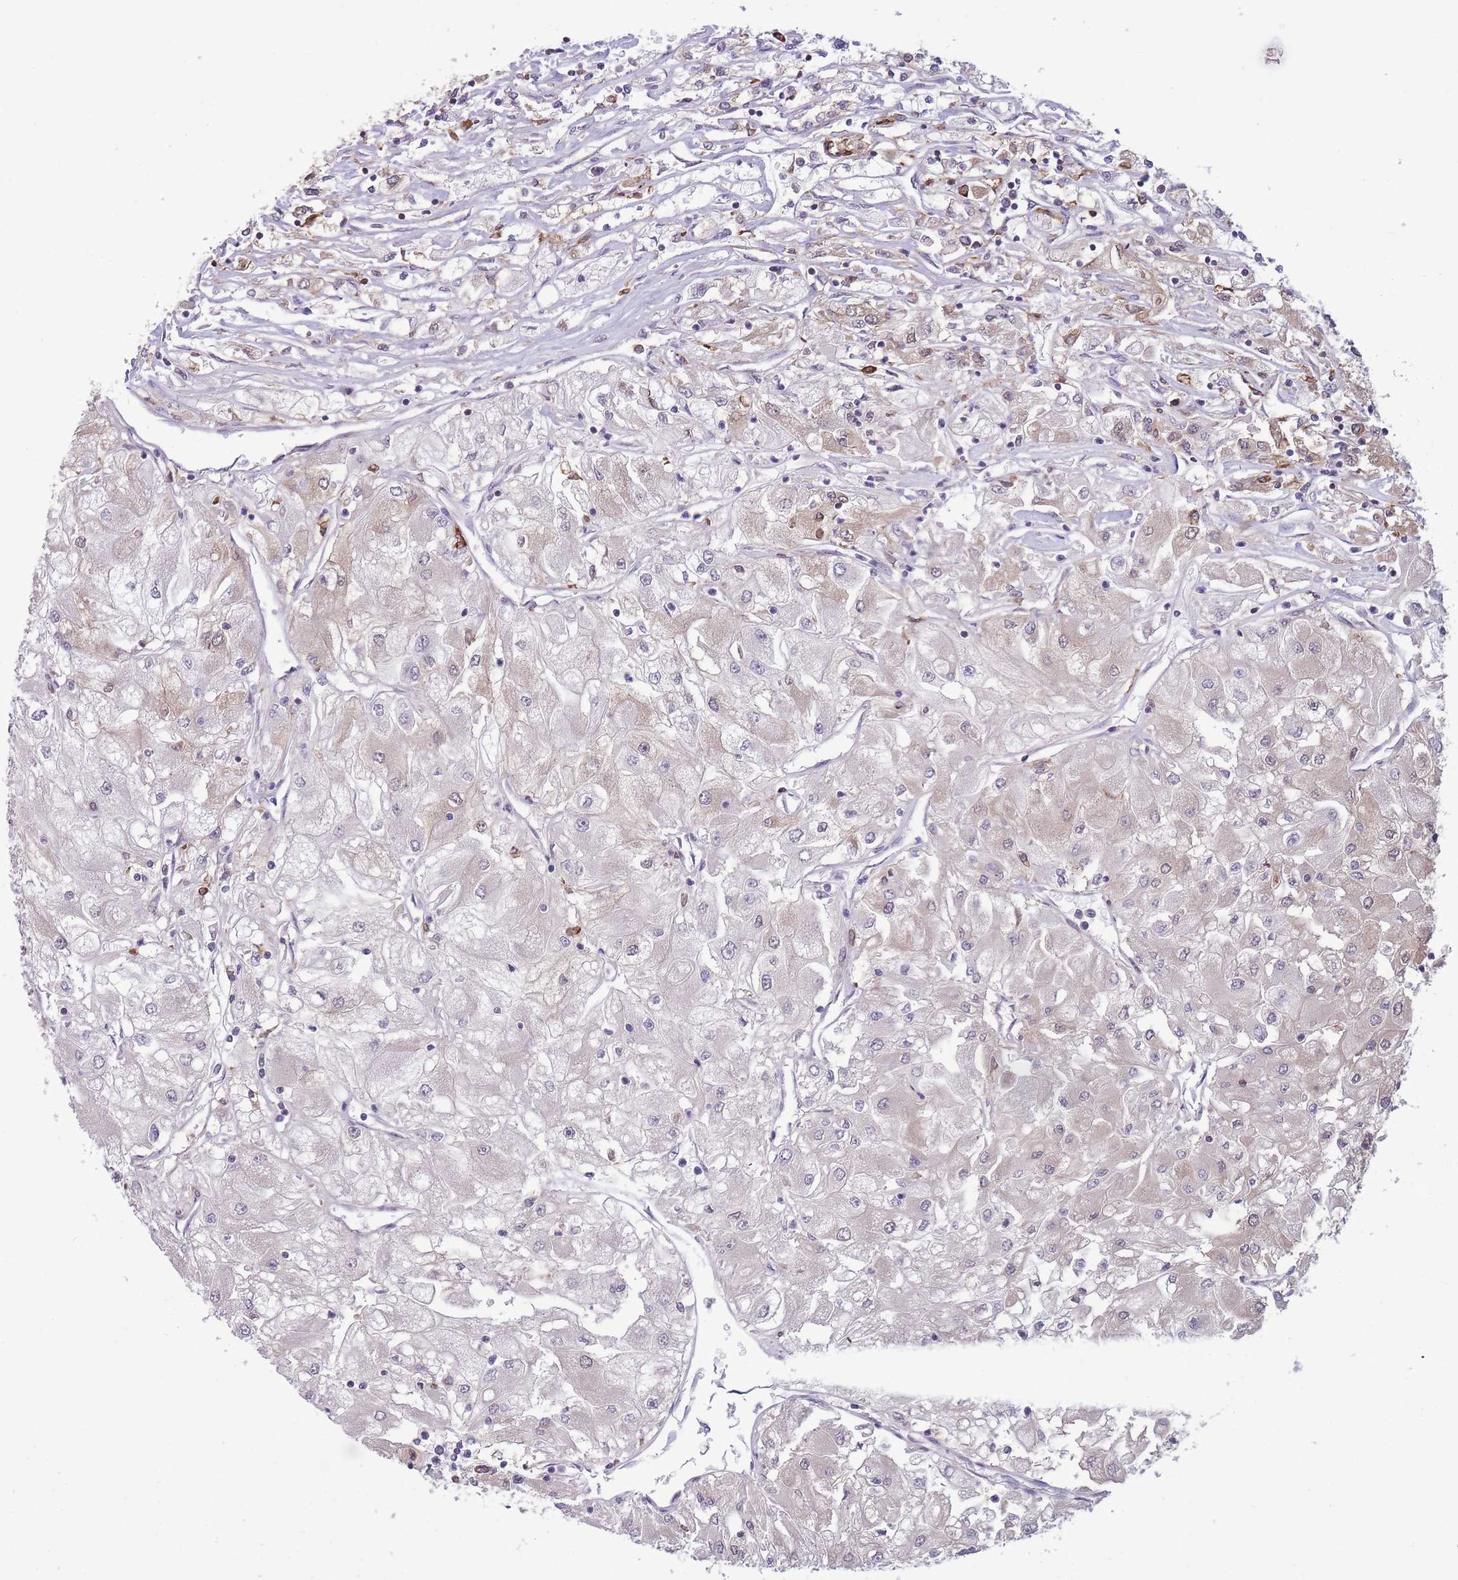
{"staining": {"intensity": "weak", "quantity": "<25%", "location": "cytoplasmic/membranous"}, "tissue": "renal cancer", "cell_type": "Tumor cells", "image_type": "cancer", "snomed": [{"axis": "morphology", "description": "Adenocarcinoma, NOS"}, {"axis": "topography", "description": "Kidney"}], "caption": "The photomicrograph demonstrates no staining of tumor cells in adenocarcinoma (renal).", "gene": "TMEM121", "patient": {"sex": "male", "age": 80}}